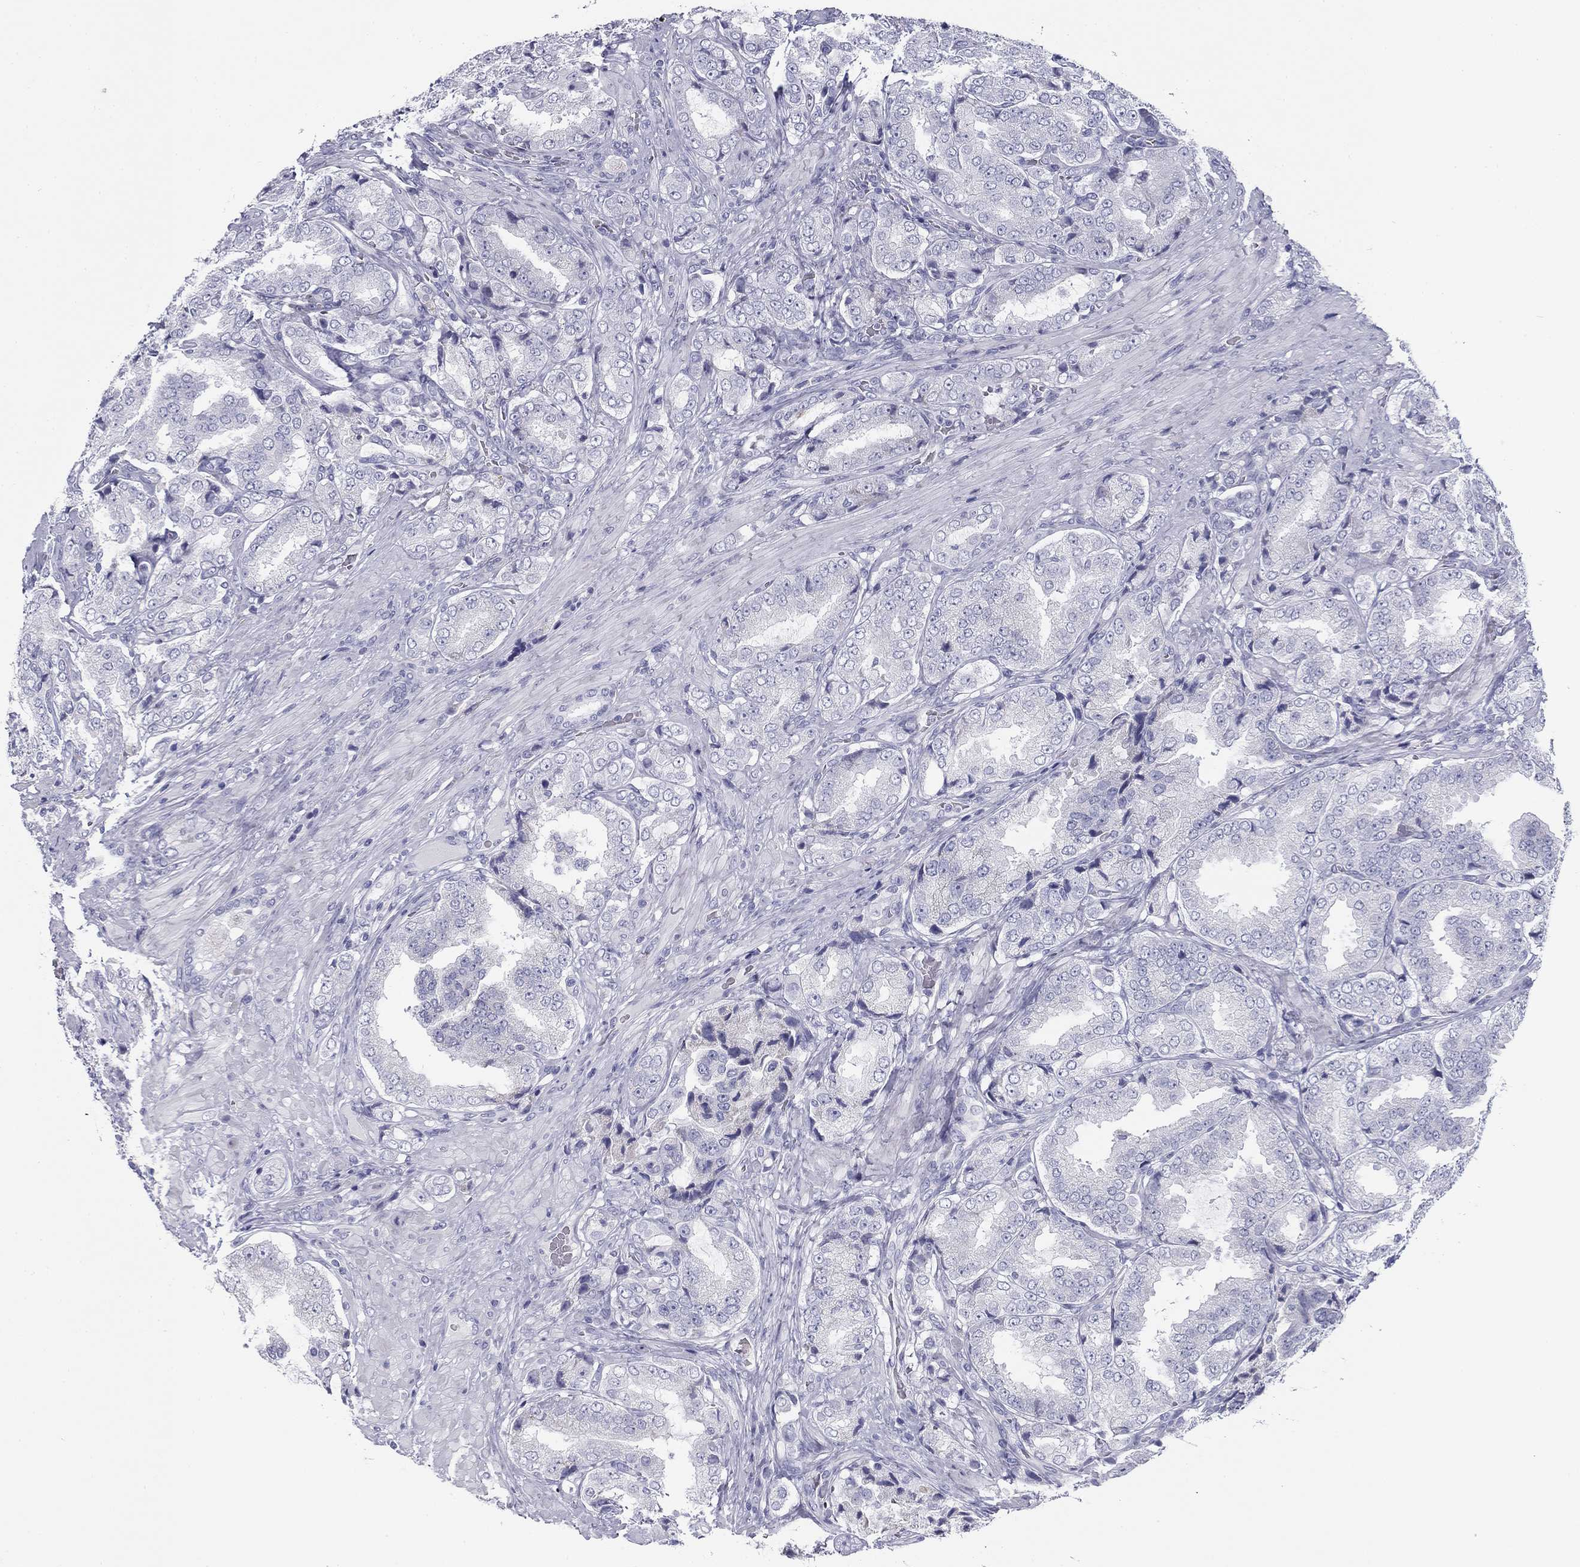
{"staining": {"intensity": "negative", "quantity": "none", "location": "none"}, "tissue": "prostate cancer", "cell_type": "Tumor cells", "image_type": "cancer", "snomed": [{"axis": "morphology", "description": "Adenocarcinoma, NOS"}, {"axis": "topography", "description": "Prostate"}], "caption": "Micrograph shows no significant protein staining in tumor cells of prostate cancer (adenocarcinoma). (Immunohistochemistry, brightfield microscopy, high magnification).", "gene": "ZP2", "patient": {"sex": "male", "age": 65}}